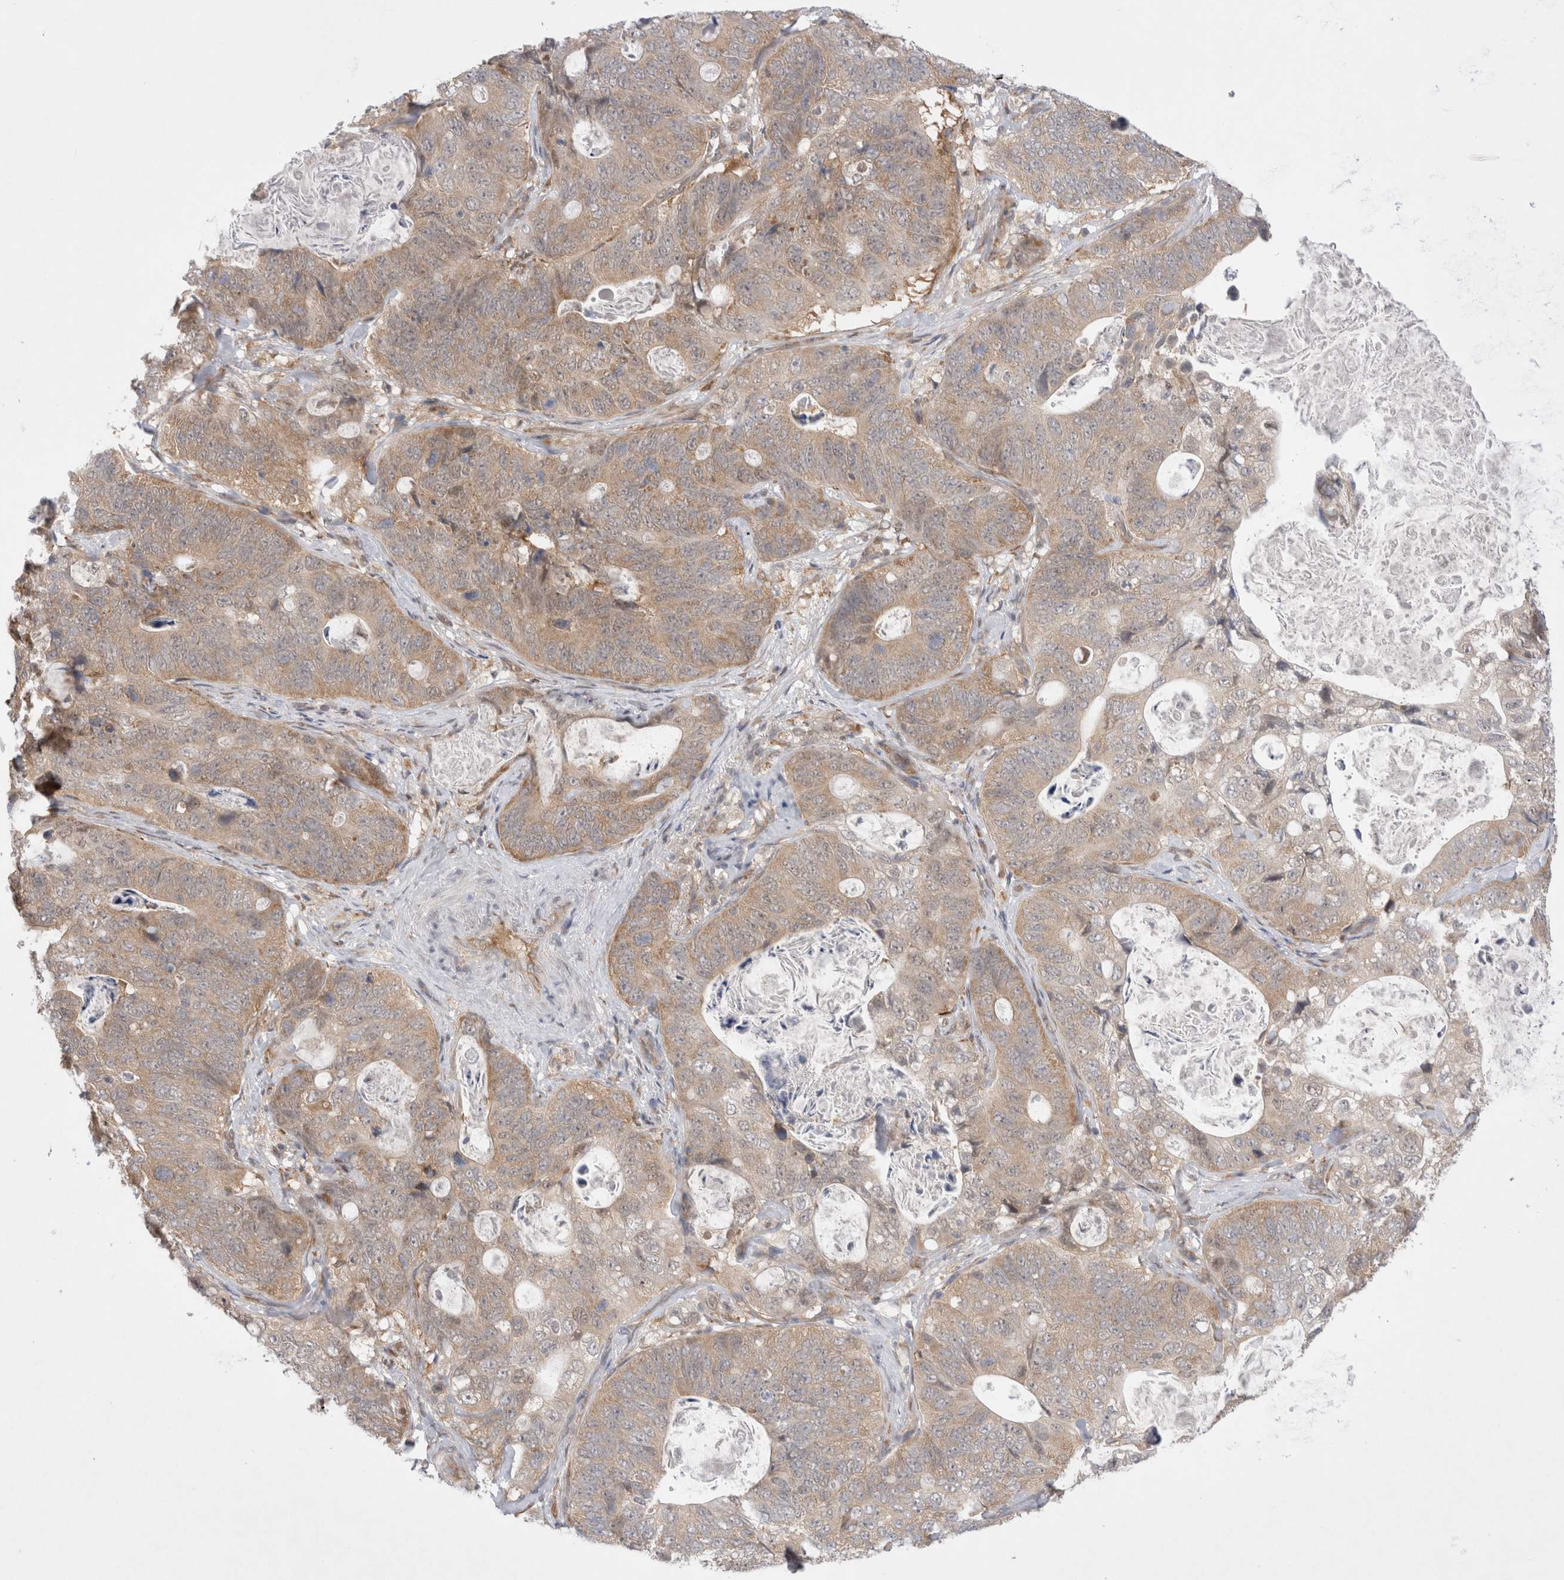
{"staining": {"intensity": "weak", "quantity": ">75%", "location": "cytoplasmic/membranous"}, "tissue": "stomach cancer", "cell_type": "Tumor cells", "image_type": "cancer", "snomed": [{"axis": "morphology", "description": "Normal tissue, NOS"}, {"axis": "morphology", "description": "Adenocarcinoma, NOS"}, {"axis": "topography", "description": "Stomach"}], "caption": "A low amount of weak cytoplasmic/membranous expression is identified in approximately >75% of tumor cells in stomach cancer (adenocarcinoma) tissue.", "gene": "EIF3E", "patient": {"sex": "female", "age": 89}}